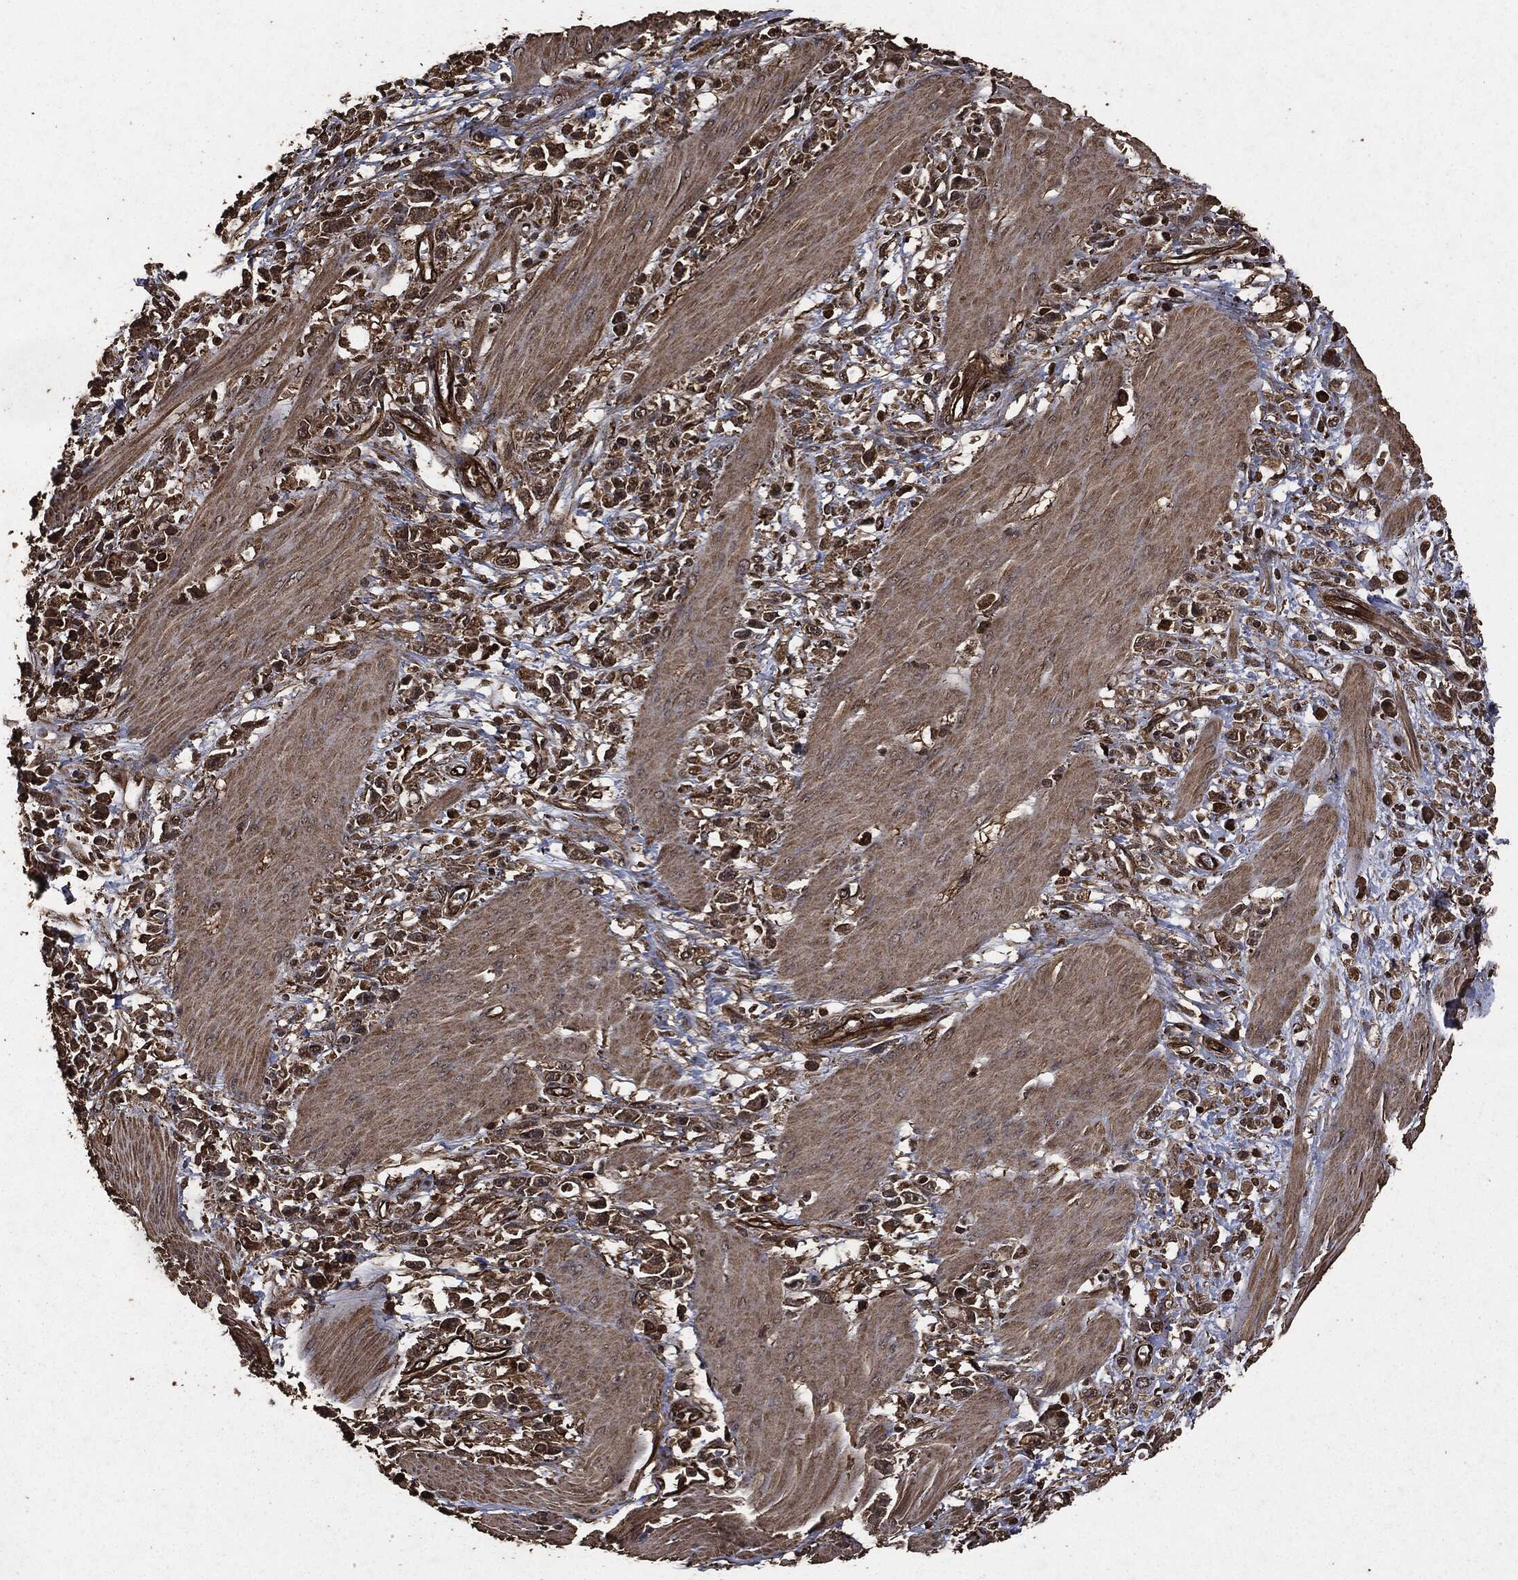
{"staining": {"intensity": "strong", "quantity": "25%-75%", "location": "cytoplasmic/membranous"}, "tissue": "stomach cancer", "cell_type": "Tumor cells", "image_type": "cancer", "snomed": [{"axis": "morphology", "description": "Adenocarcinoma, NOS"}, {"axis": "topography", "description": "Stomach"}], "caption": "The photomicrograph demonstrates staining of adenocarcinoma (stomach), revealing strong cytoplasmic/membranous protein positivity (brown color) within tumor cells. Using DAB (brown) and hematoxylin (blue) stains, captured at high magnification using brightfield microscopy.", "gene": "HRAS", "patient": {"sex": "female", "age": 59}}